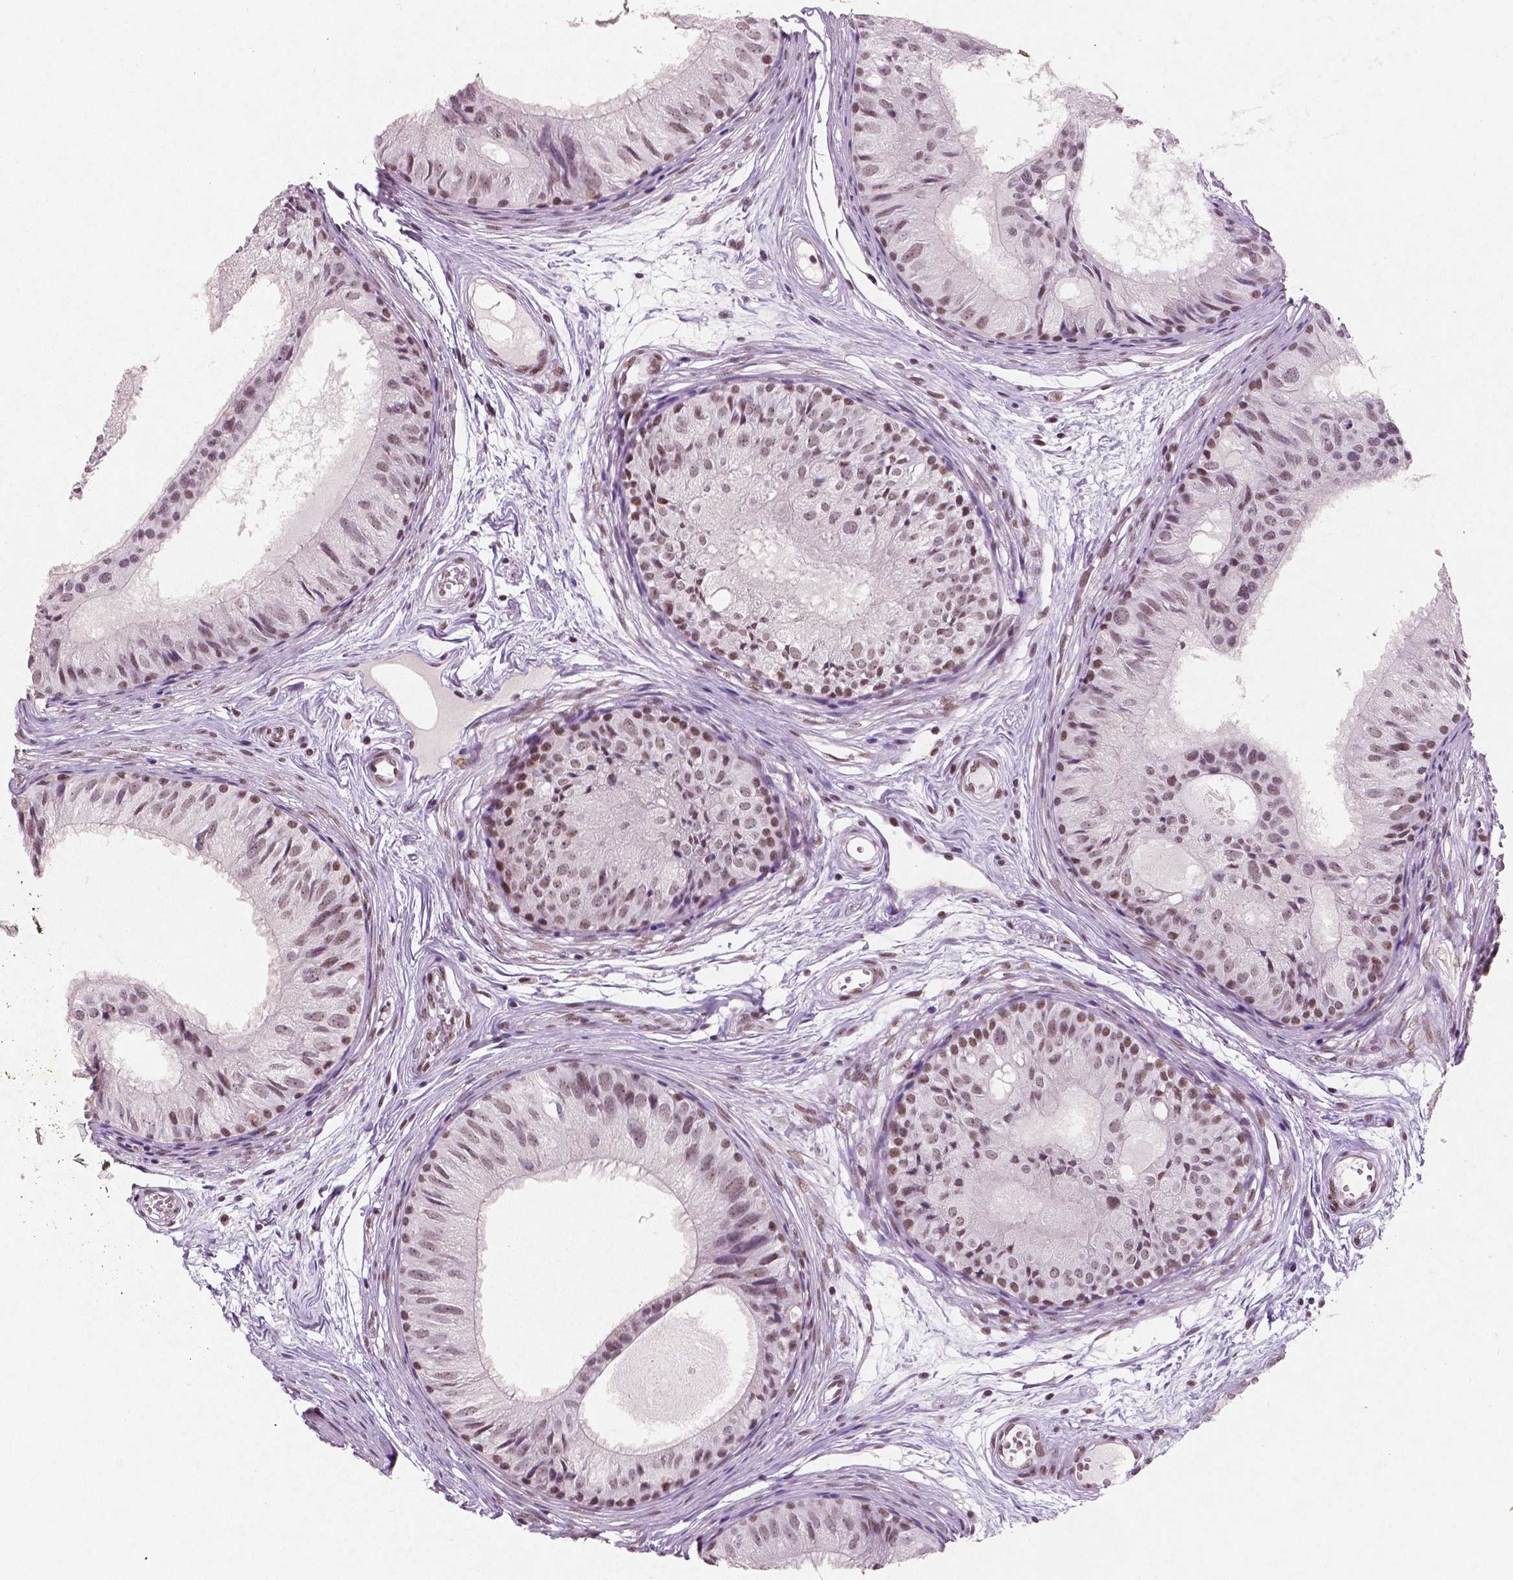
{"staining": {"intensity": "strong", "quantity": "25%-75%", "location": "nuclear"}, "tissue": "epididymis", "cell_type": "Glandular cells", "image_type": "normal", "snomed": [{"axis": "morphology", "description": "Normal tissue, NOS"}, {"axis": "topography", "description": "Epididymis"}], "caption": "Brown immunohistochemical staining in normal epididymis demonstrates strong nuclear staining in approximately 25%-75% of glandular cells.", "gene": "BRD4", "patient": {"sex": "male", "age": 25}}